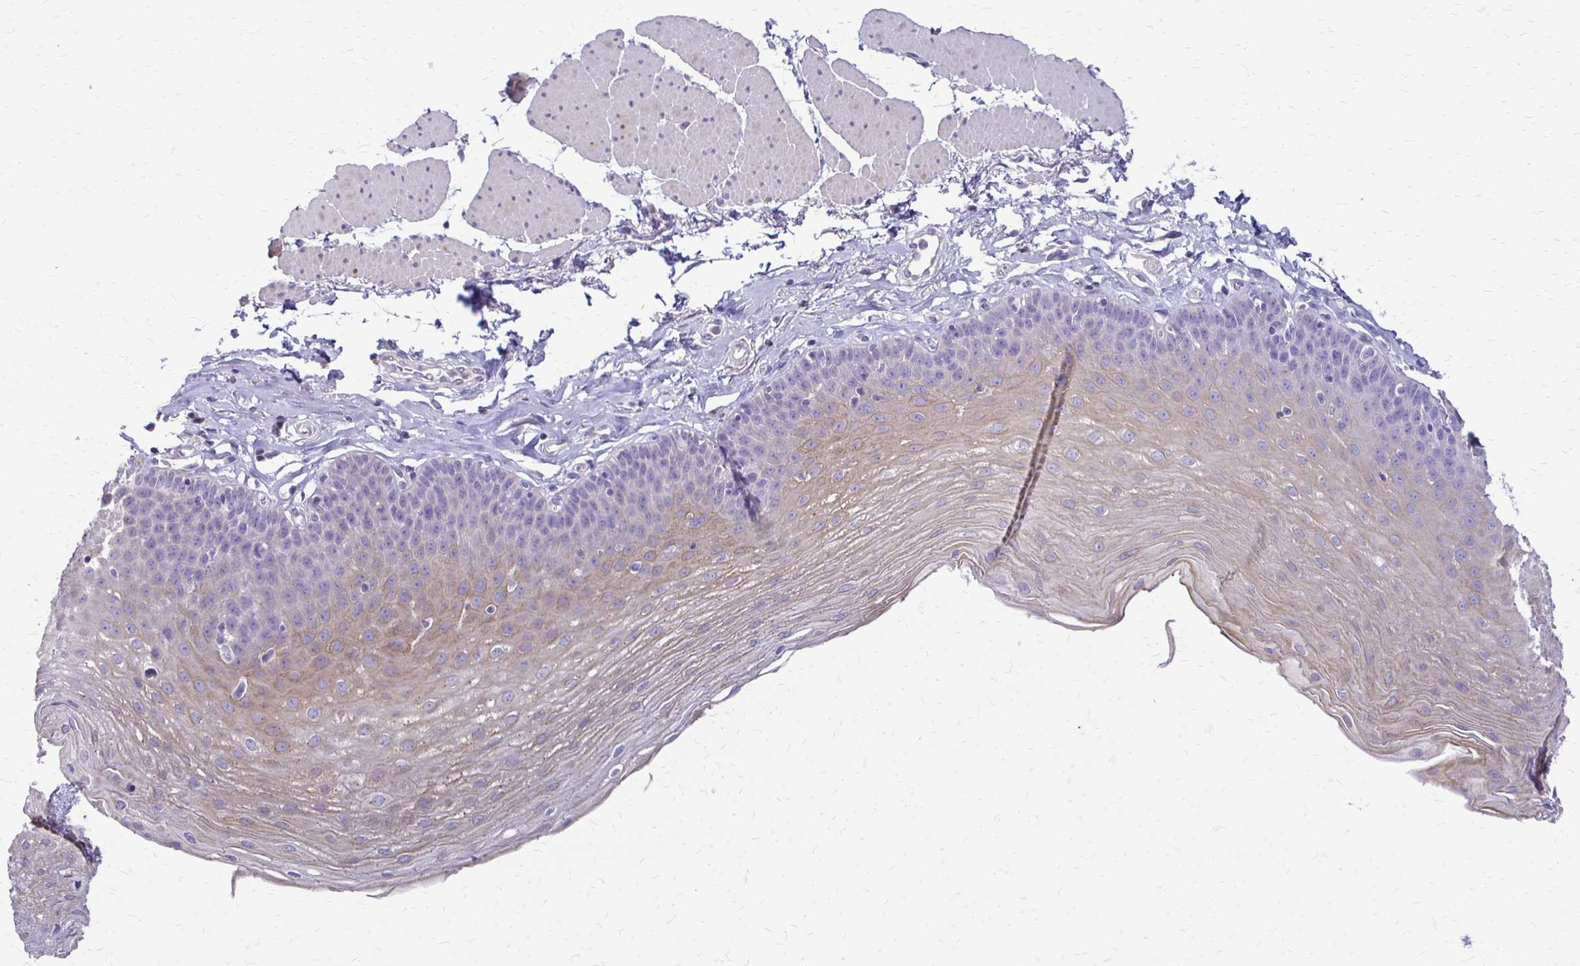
{"staining": {"intensity": "weak", "quantity": "25%-75%", "location": "cytoplasmic/membranous"}, "tissue": "esophagus", "cell_type": "Squamous epithelial cells", "image_type": "normal", "snomed": [{"axis": "morphology", "description": "Normal tissue, NOS"}, {"axis": "topography", "description": "Esophagus"}], "caption": "Immunohistochemical staining of normal esophagus exhibits 25%-75% levels of weak cytoplasmic/membranous protein staining in about 25%-75% of squamous epithelial cells.", "gene": "ALPG", "patient": {"sex": "female", "age": 81}}